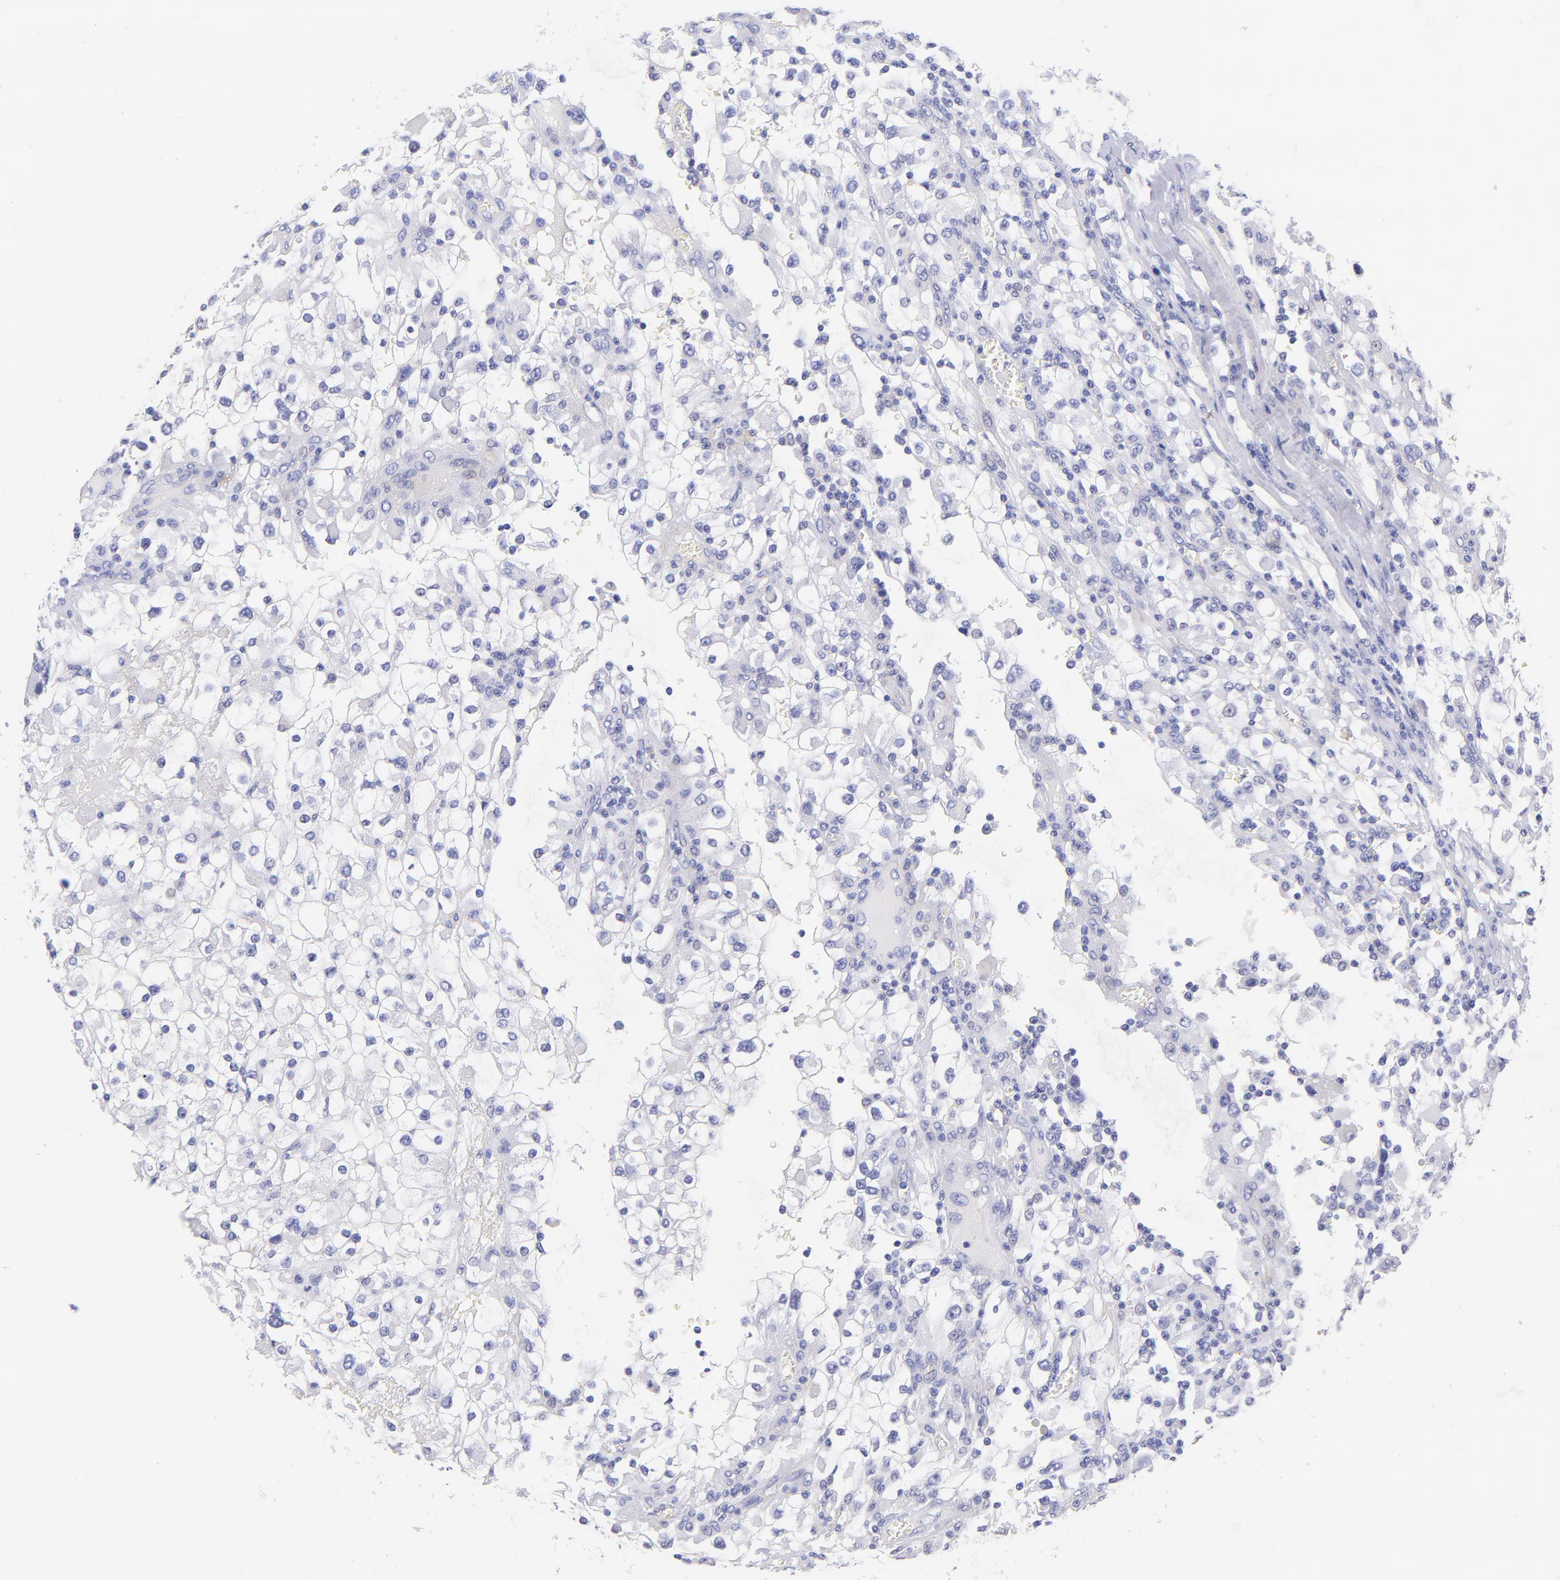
{"staining": {"intensity": "negative", "quantity": "none", "location": "none"}, "tissue": "renal cancer", "cell_type": "Tumor cells", "image_type": "cancer", "snomed": [{"axis": "morphology", "description": "Adenocarcinoma, NOS"}, {"axis": "topography", "description": "Kidney"}], "caption": "Renal cancer was stained to show a protein in brown. There is no significant staining in tumor cells.", "gene": "RAB3B", "patient": {"sex": "female", "age": 52}}